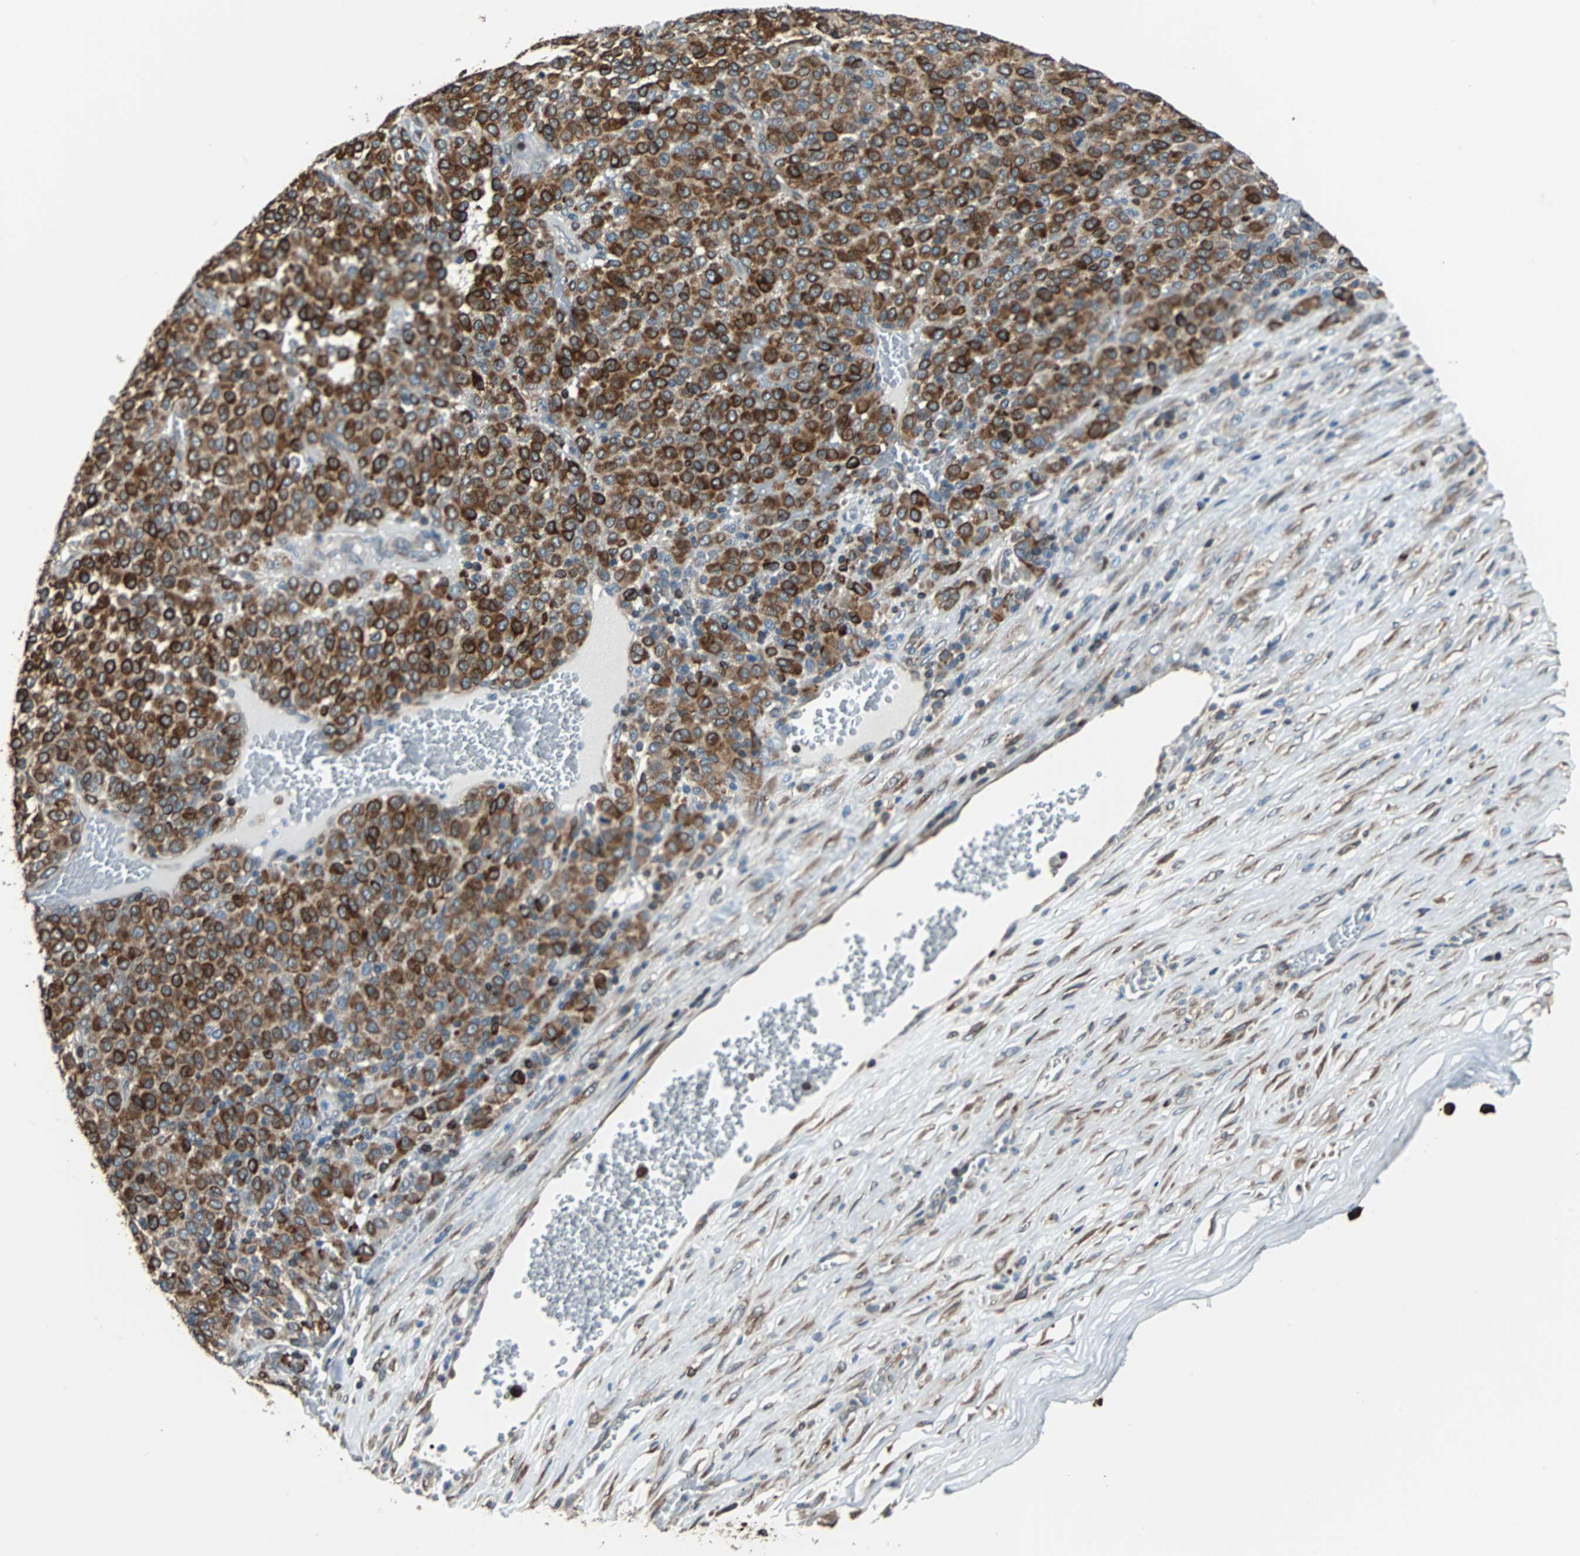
{"staining": {"intensity": "strong", "quantity": ">75%", "location": "cytoplasmic/membranous"}, "tissue": "melanoma", "cell_type": "Tumor cells", "image_type": "cancer", "snomed": [{"axis": "morphology", "description": "Malignant melanoma, Metastatic site"}, {"axis": "topography", "description": "Pancreas"}], "caption": "Protein expression analysis of malignant melanoma (metastatic site) shows strong cytoplasmic/membranous staining in about >75% of tumor cells. (DAB = brown stain, brightfield microscopy at high magnification).", "gene": "PBXIP1", "patient": {"sex": "female", "age": 30}}